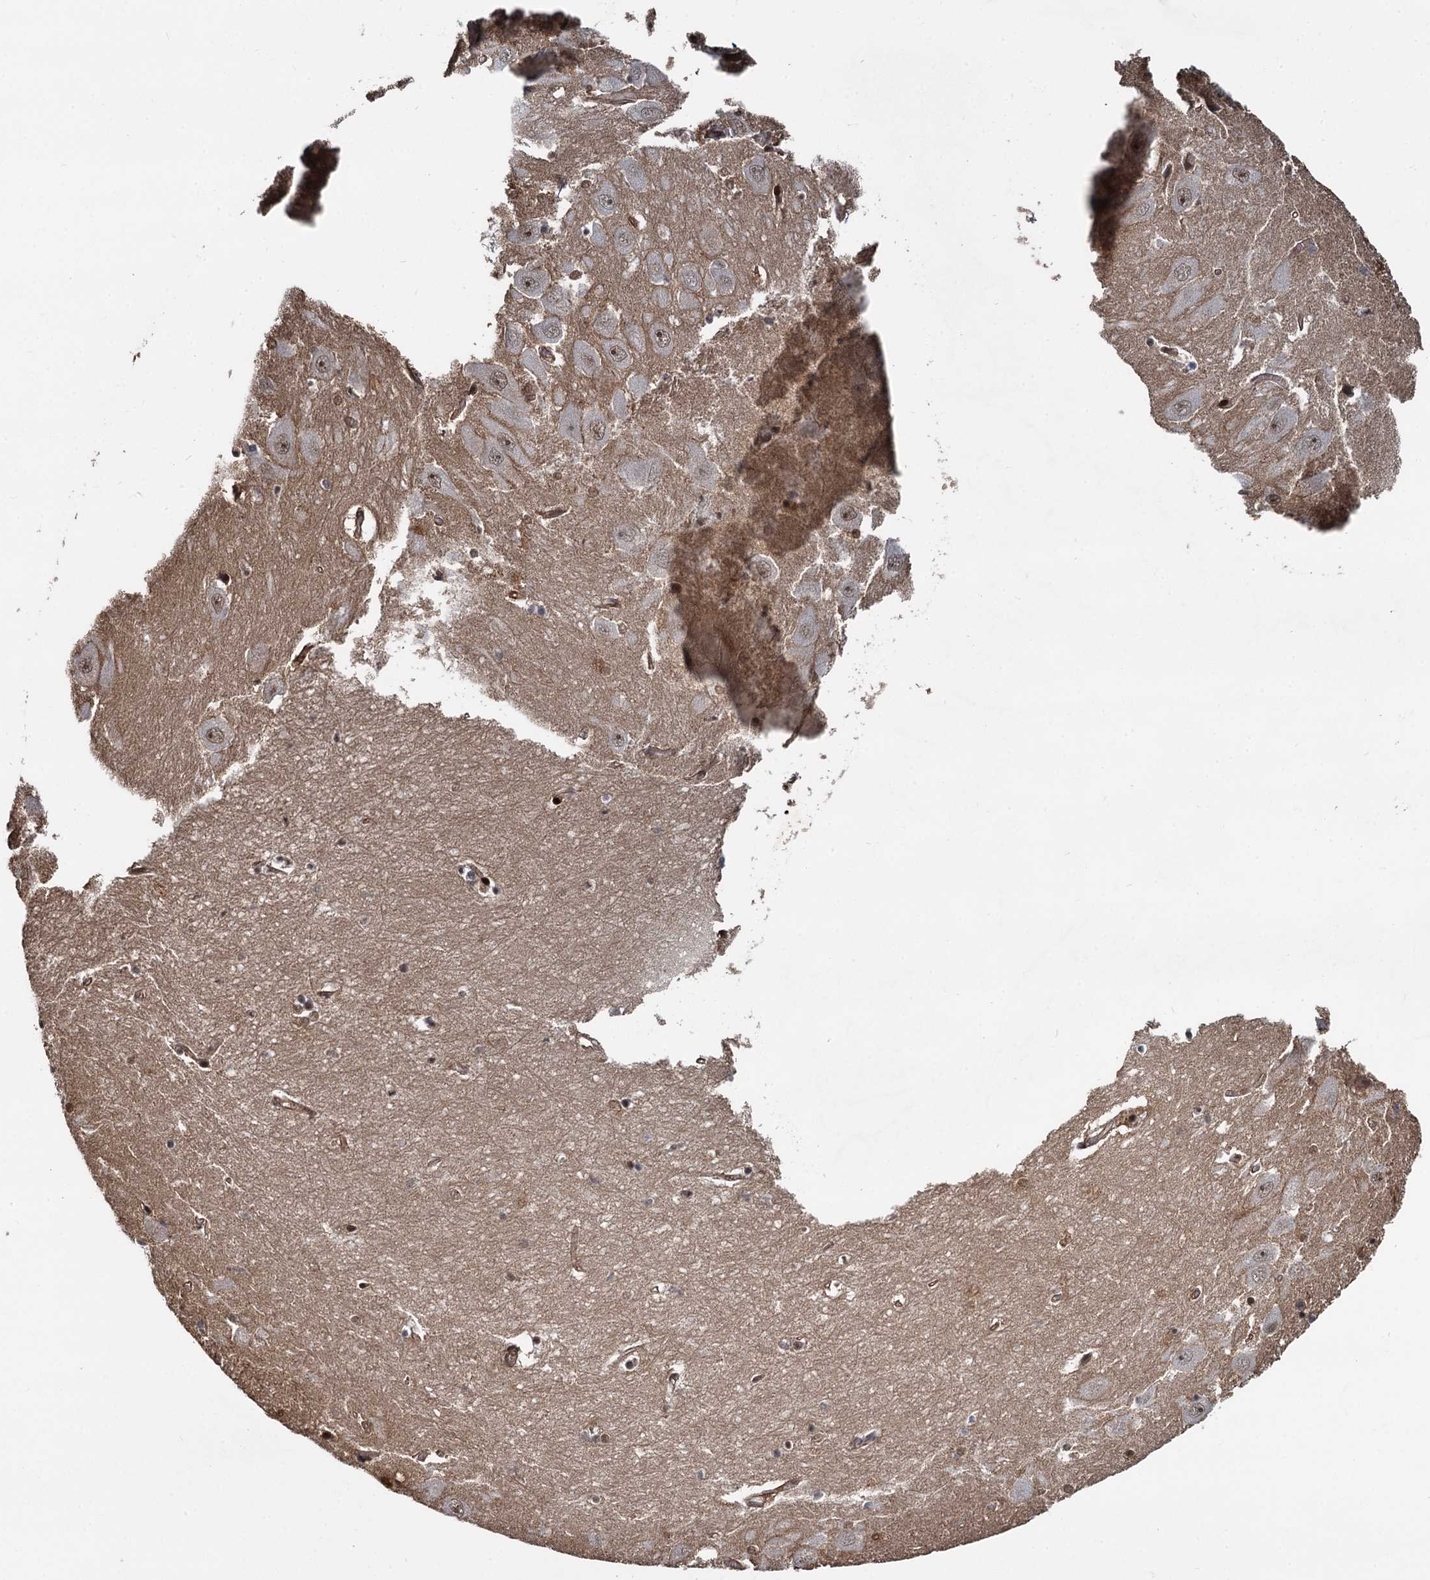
{"staining": {"intensity": "moderate", "quantity": "25%-75%", "location": "nuclear"}, "tissue": "hippocampus", "cell_type": "Glial cells", "image_type": "normal", "snomed": [{"axis": "morphology", "description": "Normal tissue, NOS"}, {"axis": "topography", "description": "Hippocampus"}], "caption": "Brown immunohistochemical staining in unremarkable hippocampus shows moderate nuclear expression in about 25%-75% of glial cells.", "gene": "ANKRD49", "patient": {"sex": "female", "age": 64}}